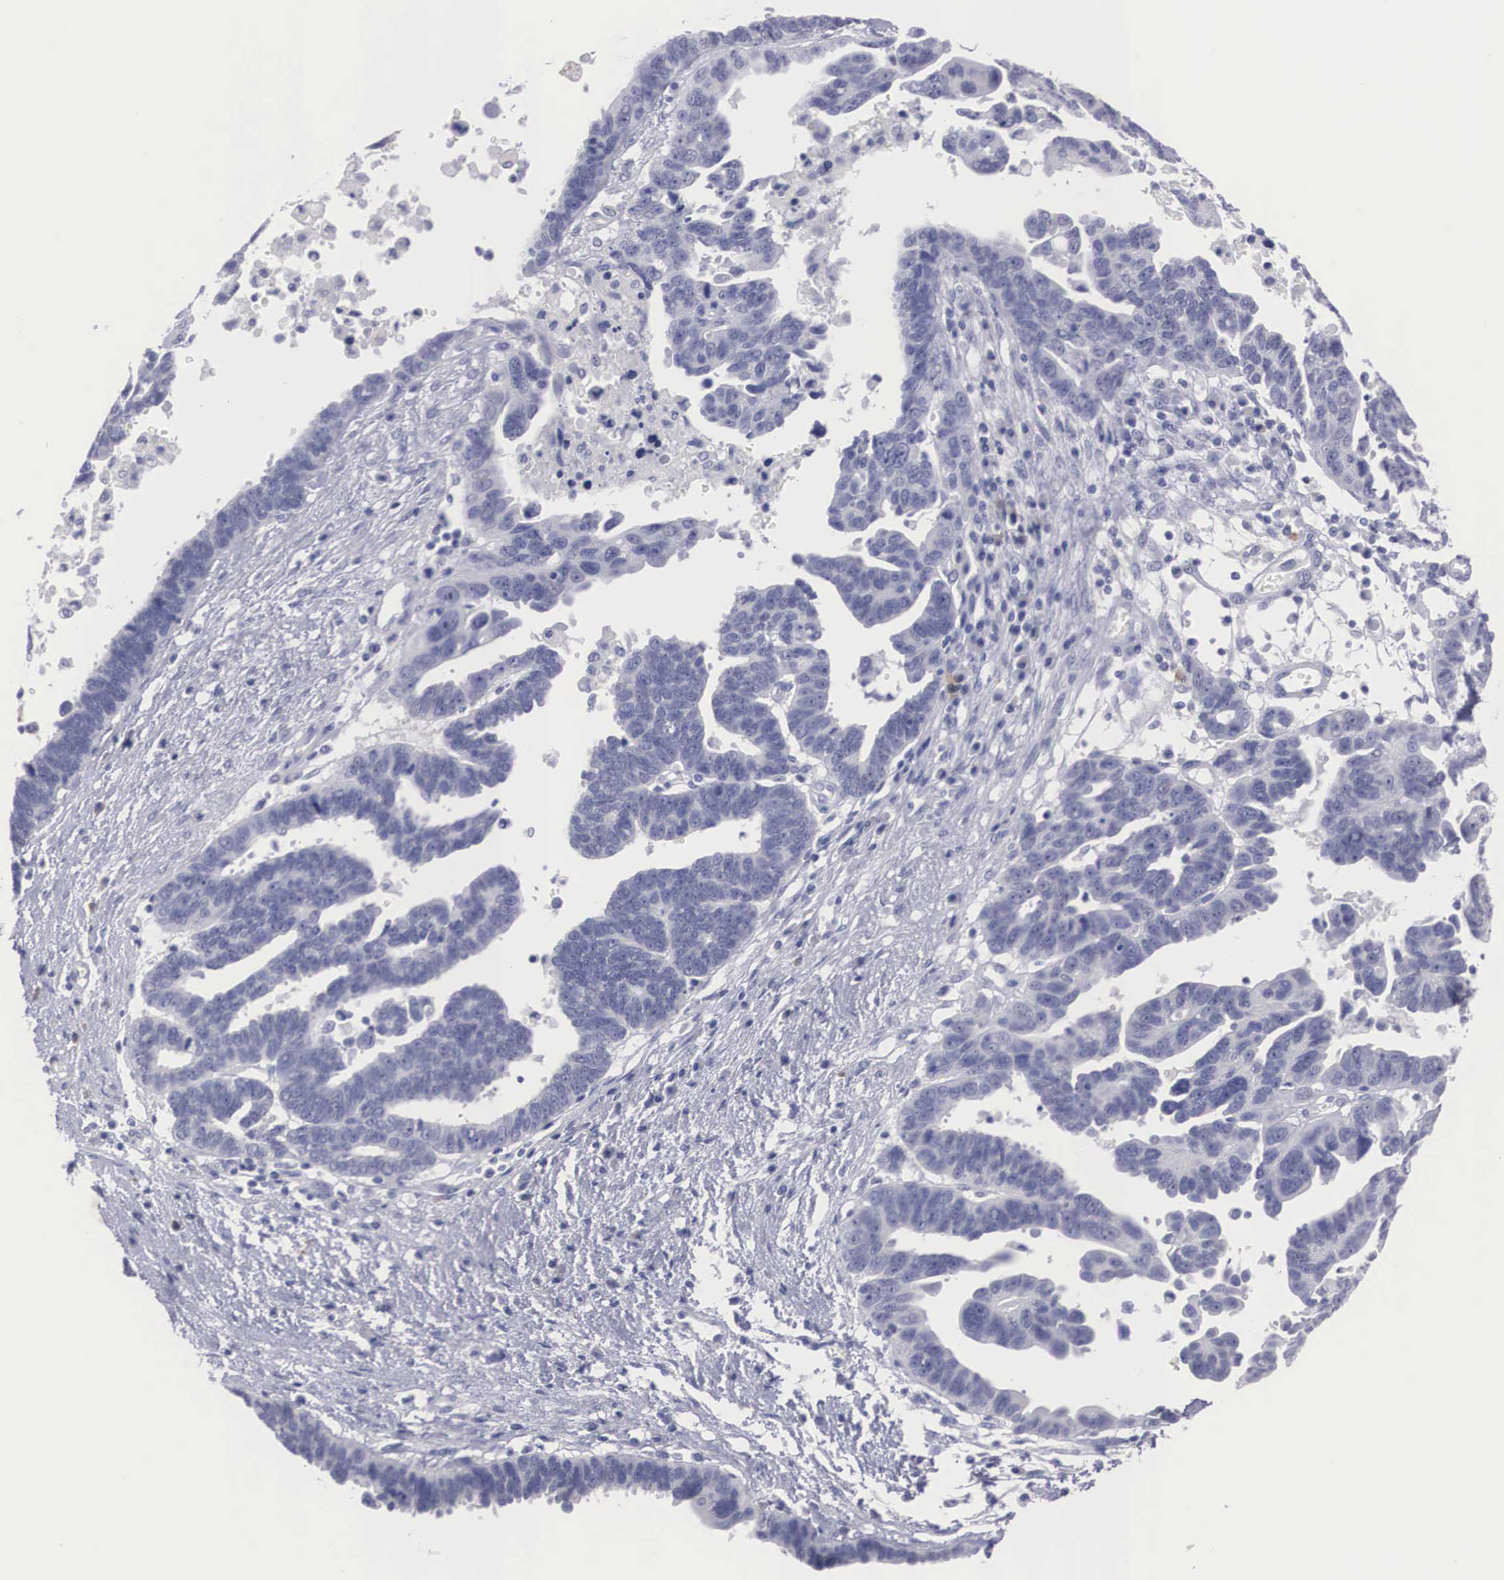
{"staining": {"intensity": "negative", "quantity": "none", "location": "none"}, "tissue": "ovarian cancer", "cell_type": "Tumor cells", "image_type": "cancer", "snomed": [{"axis": "morphology", "description": "Carcinoma, endometroid"}, {"axis": "morphology", "description": "Cystadenocarcinoma, serous, NOS"}, {"axis": "topography", "description": "Ovary"}], "caption": "Immunohistochemistry (IHC) image of human ovarian cancer stained for a protein (brown), which demonstrates no positivity in tumor cells. (Brightfield microscopy of DAB (3,3'-diaminobenzidine) immunohistochemistry (IHC) at high magnification).", "gene": "REPS2", "patient": {"sex": "female", "age": 45}}